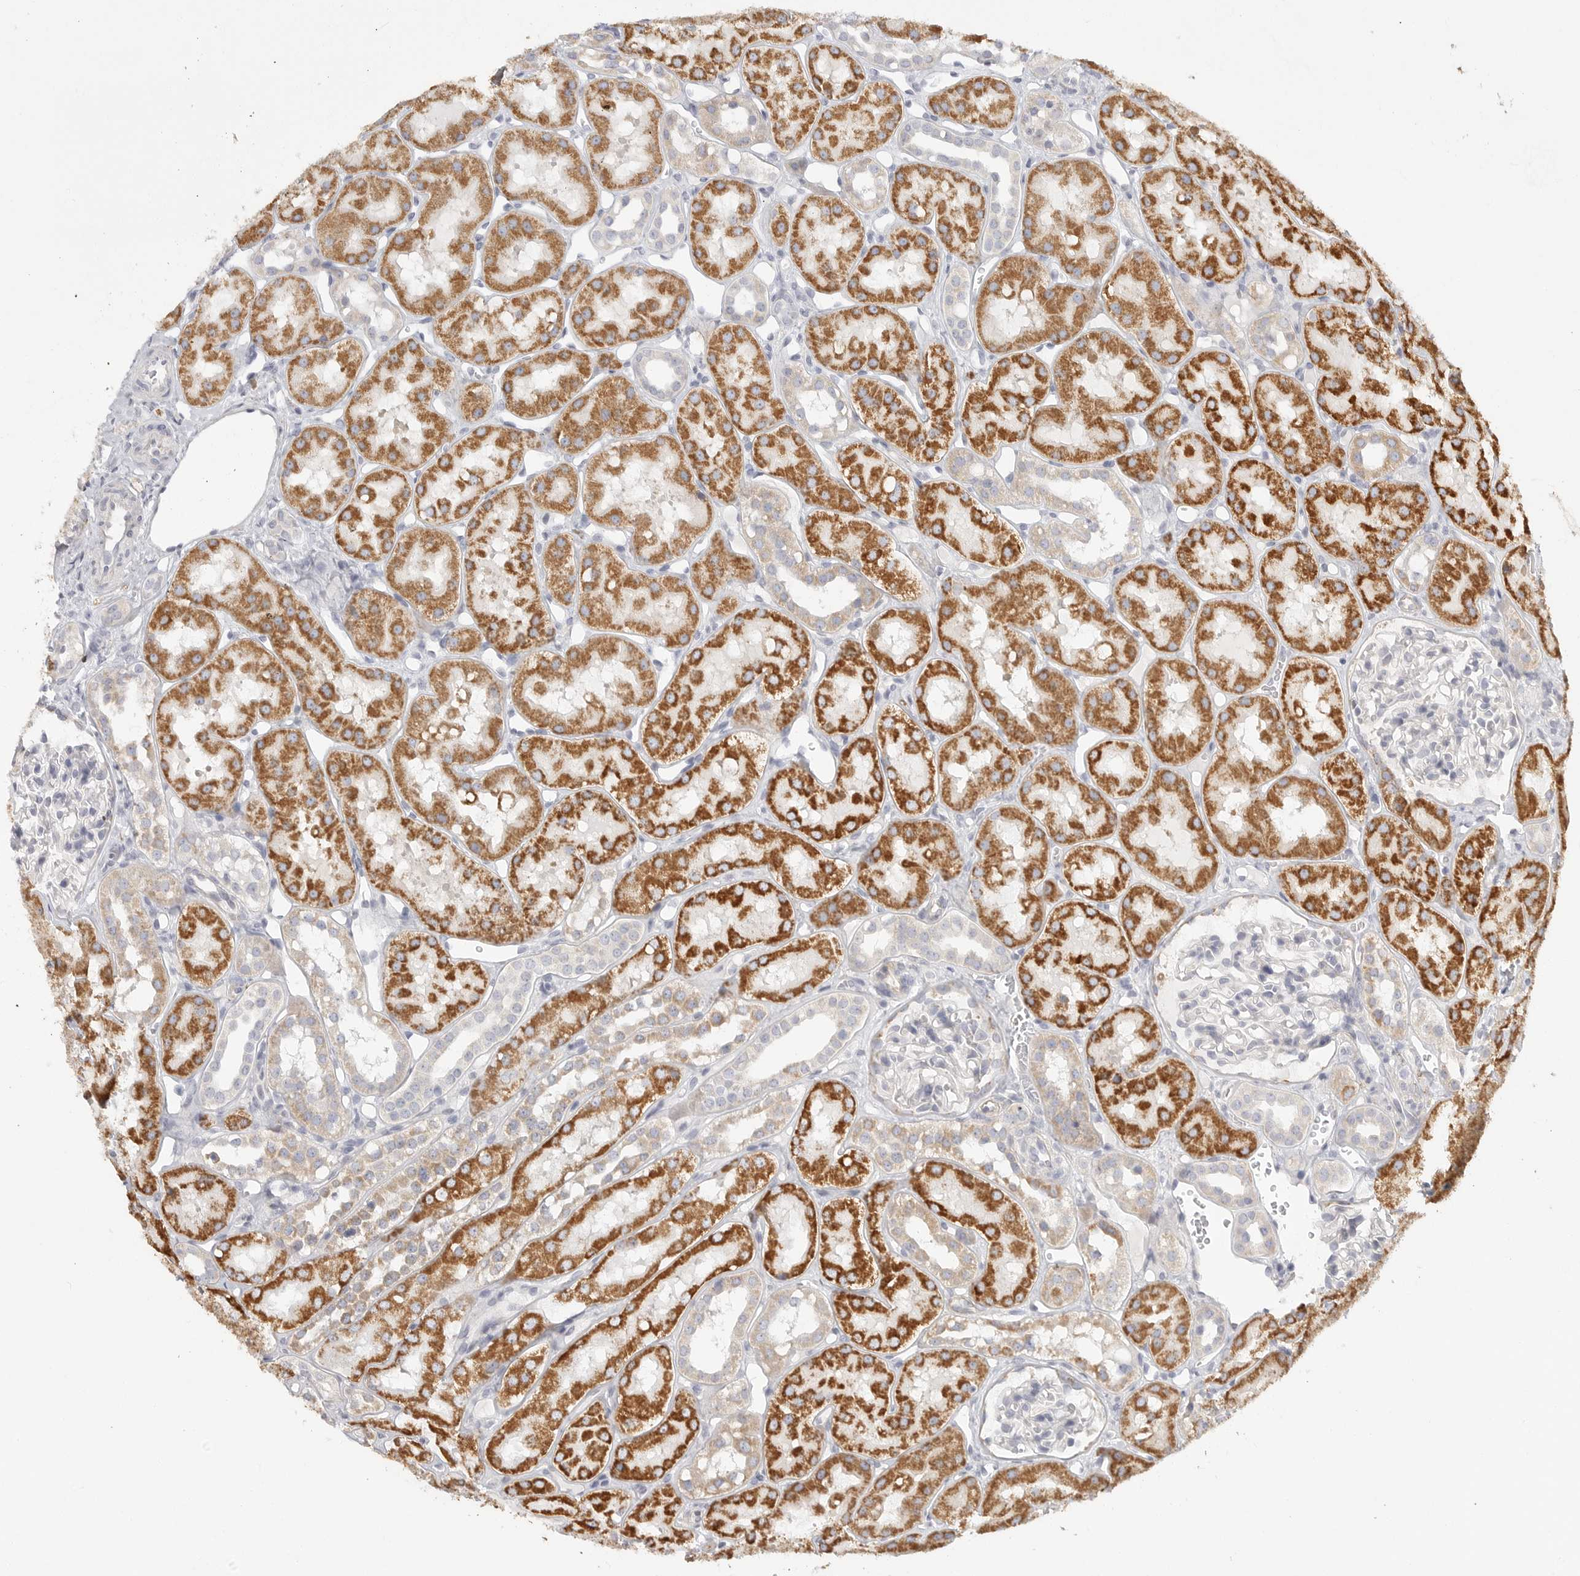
{"staining": {"intensity": "negative", "quantity": "none", "location": "none"}, "tissue": "kidney", "cell_type": "Cells in glomeruli", "image_type": "normal", "snomed": [{"axis": "morphology", "description": "Normal tissue, NOS"}, {"axis": "topography", "description": "Kidney"}], "caption": "High magnification brightfield microscopy of benign kidney stained with DAB (3,3'-diaminobenzidine) (brown) and counterstained with hematoxylin (blue): cells in glomeruli show no significant staining. (DAB (3,3'-diaminobenzidine) immunohistochemistry (IHC), high magnification).", "gene": "ELP3", "patient": {"sex": "male", "age": 16}}